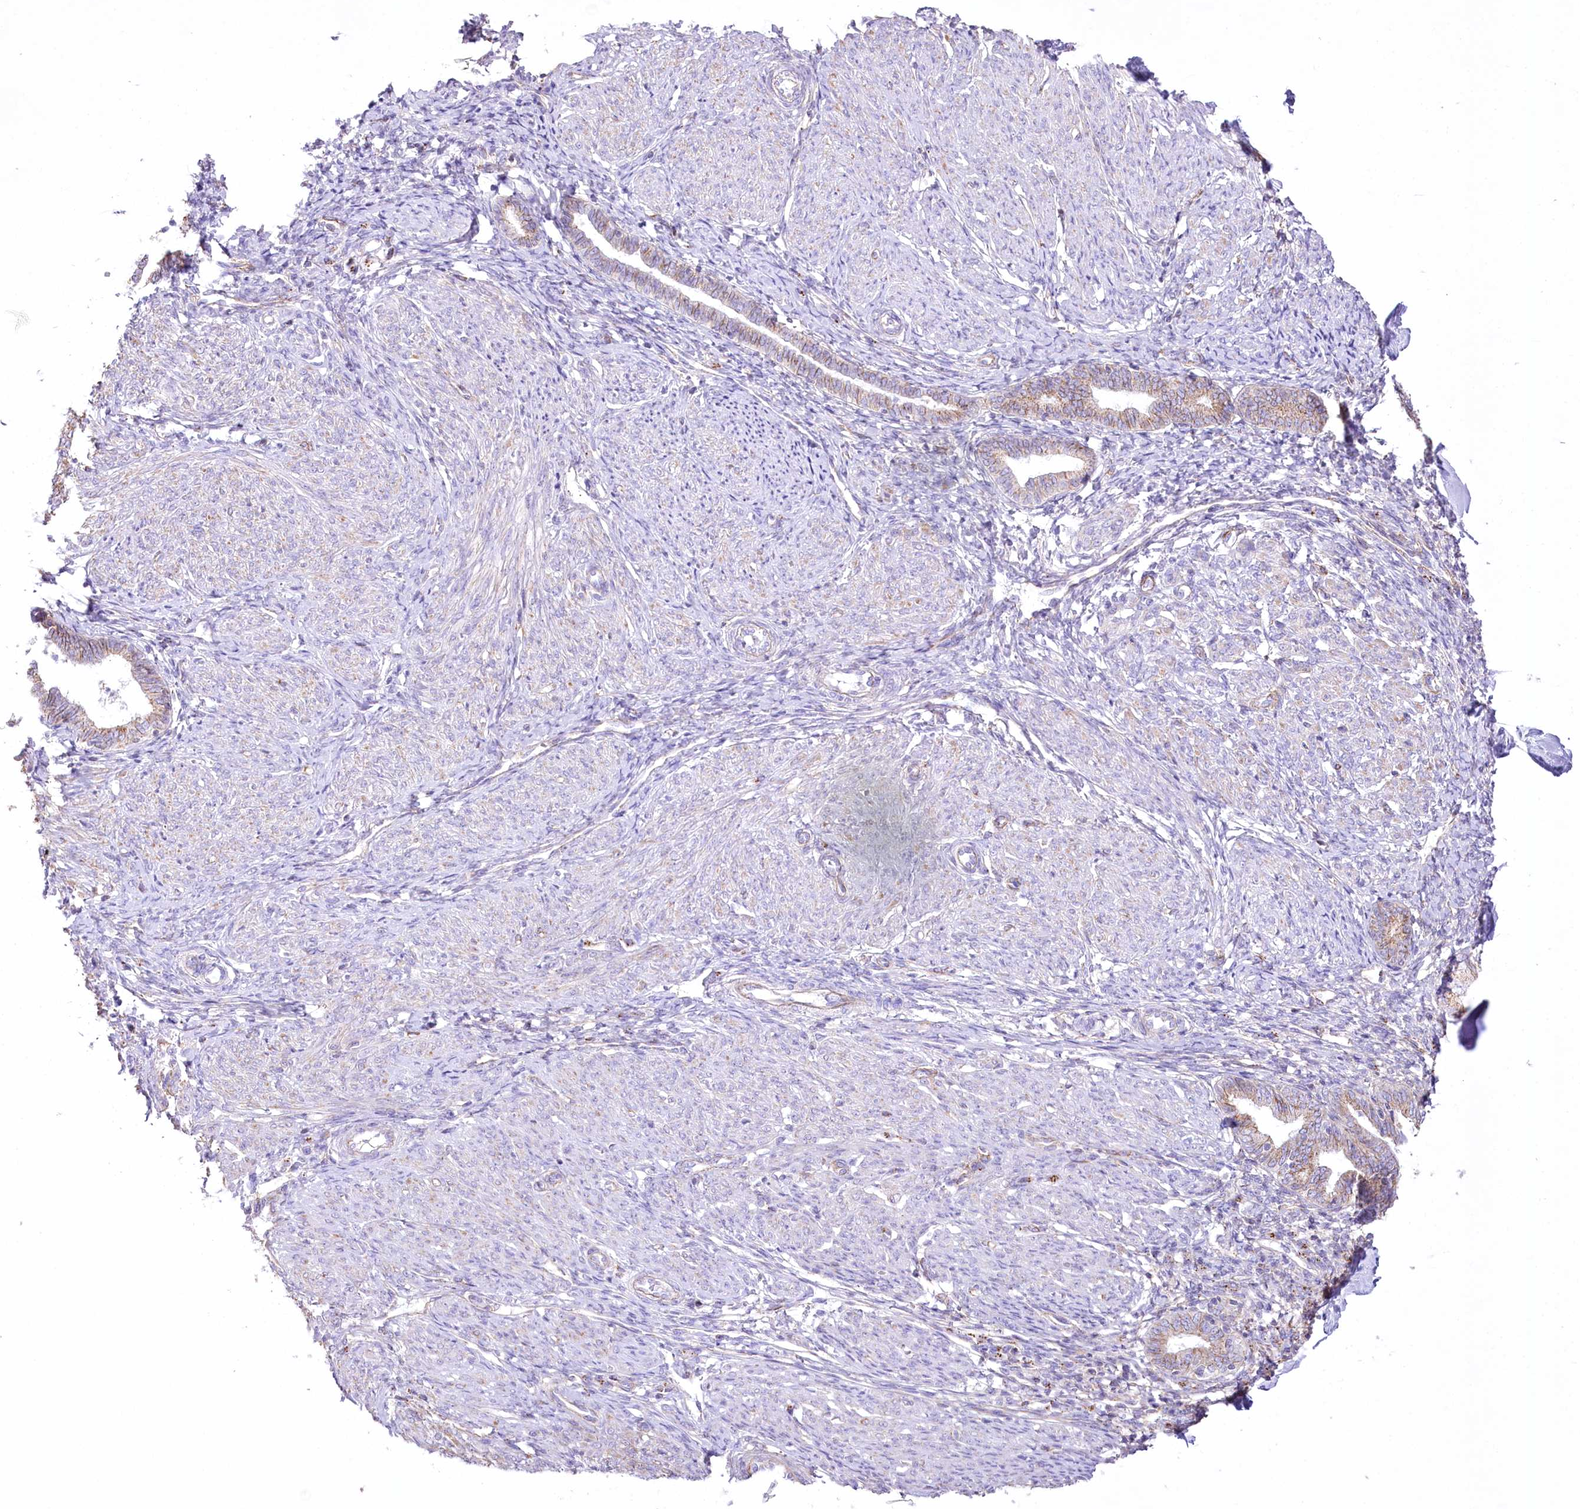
{"staining": {"intensity": "moderate", "quantity": "<25%", "location": "cytoplasmic/membranous"}, "tissue": "endometrium", "cell_type": "Cells in endometrial stroma", "image_type": "normal", "snomed": [{"axis": "morphology", "description": "Normal tissue, NOS"}, {"axis": "topography", "description": "Endometrium"}], "caption": "A photomicrograph of human endometrium stained for a protein reveals moderate cytoplasmic/membranous brown staining in cells in endometrial stroma.", "gene": "FAM216A", "patient": {"sex": "female", "age": 72}}